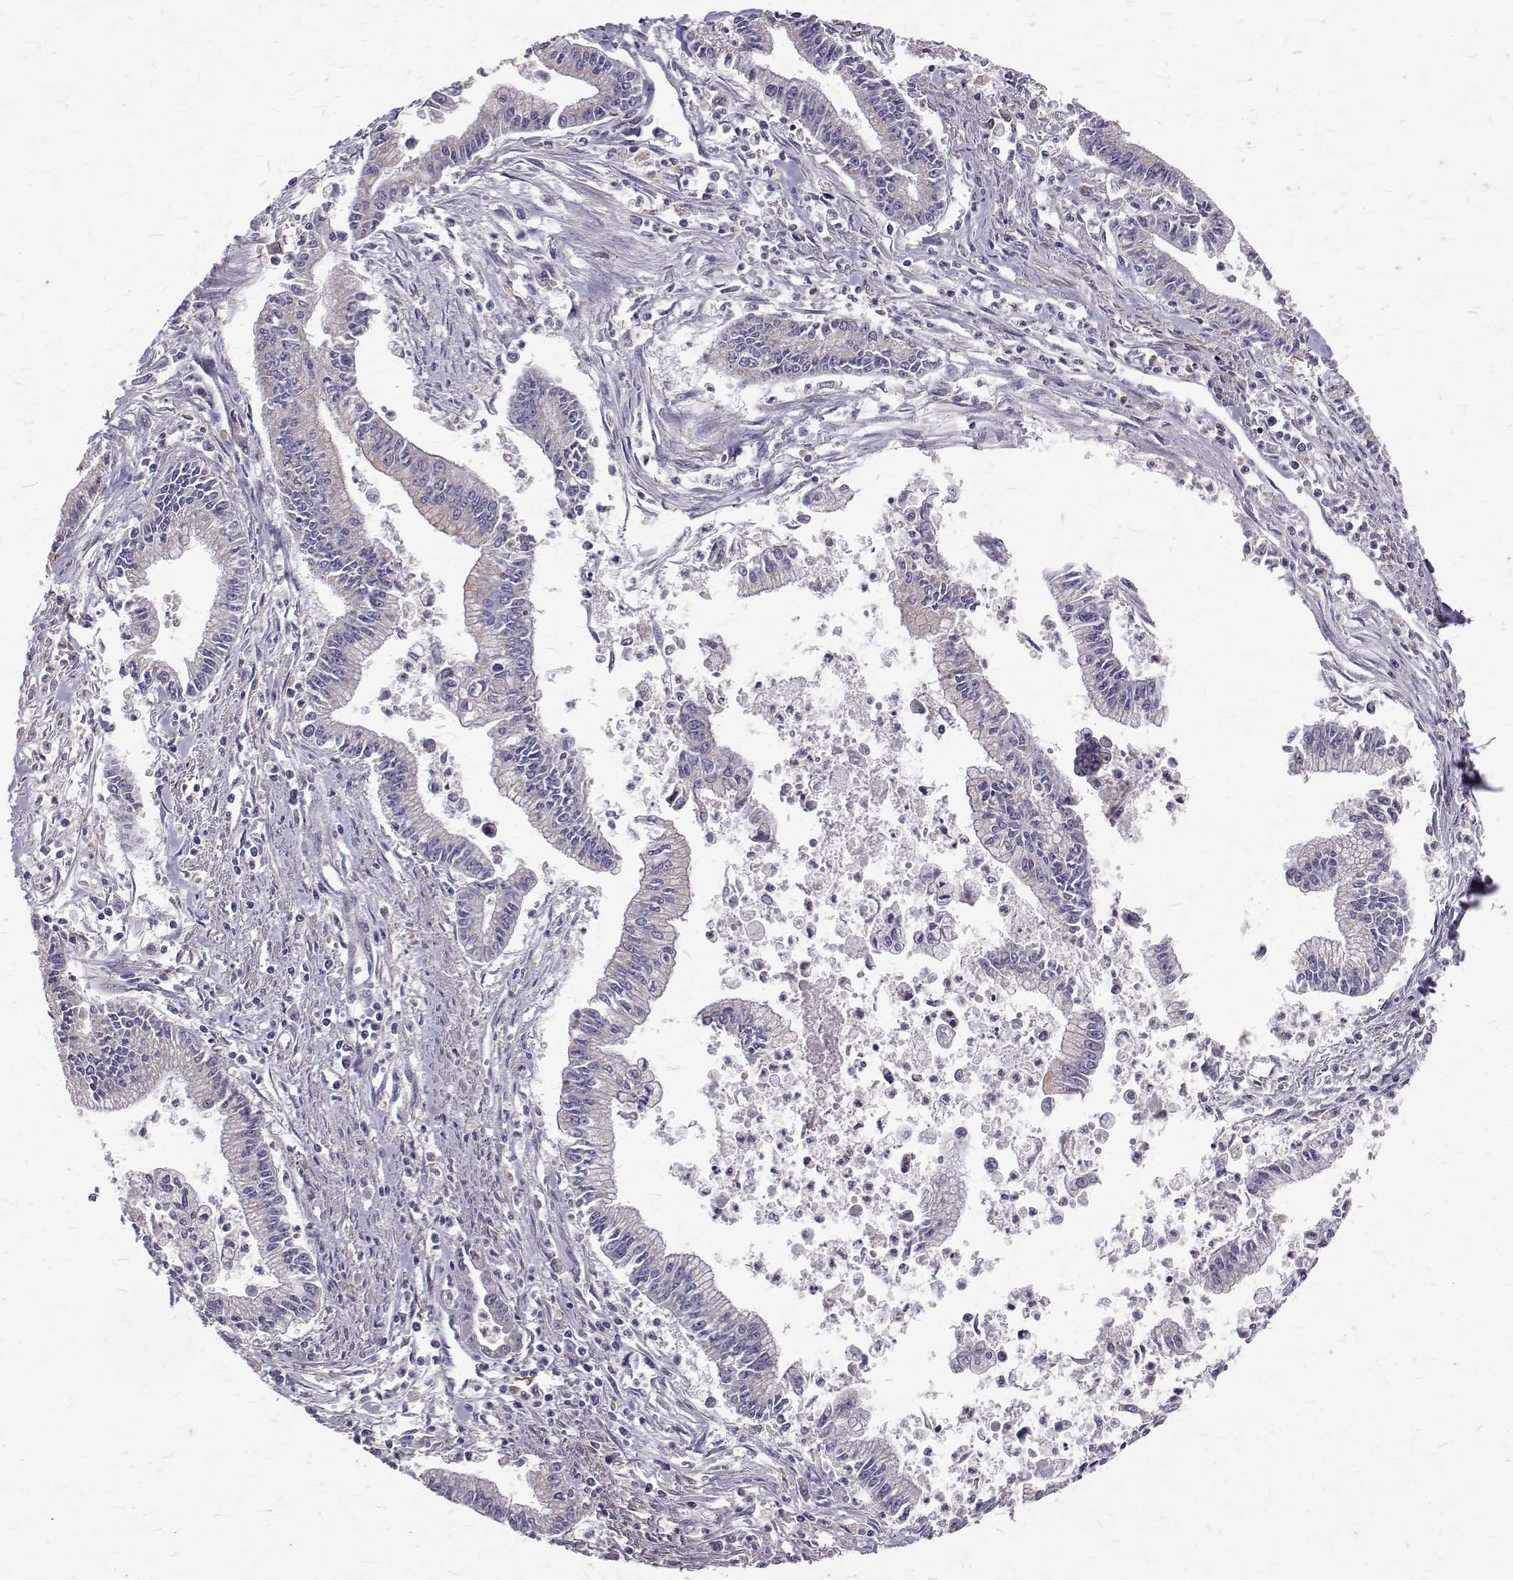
{"staining": {"intensity": "negative", "quantity": "none", "location": "none"}, "tissue": "pancreatic cancer", "cell_type": "Tumor cells", "image_type": "cancer", "snomed": [{"axis": "morphology", "description": "Adenocarcinoma, NOS"}, {"axis": "topography", "description": "Pancreas"}], "caption": "This is a micrograph of immunohistochemistry staining of adenocarcinoma (pancreatic), which shows no expression in tumor cells.", "gene": "CCDC89", "patient": {"sex": "female", "age": 65}}